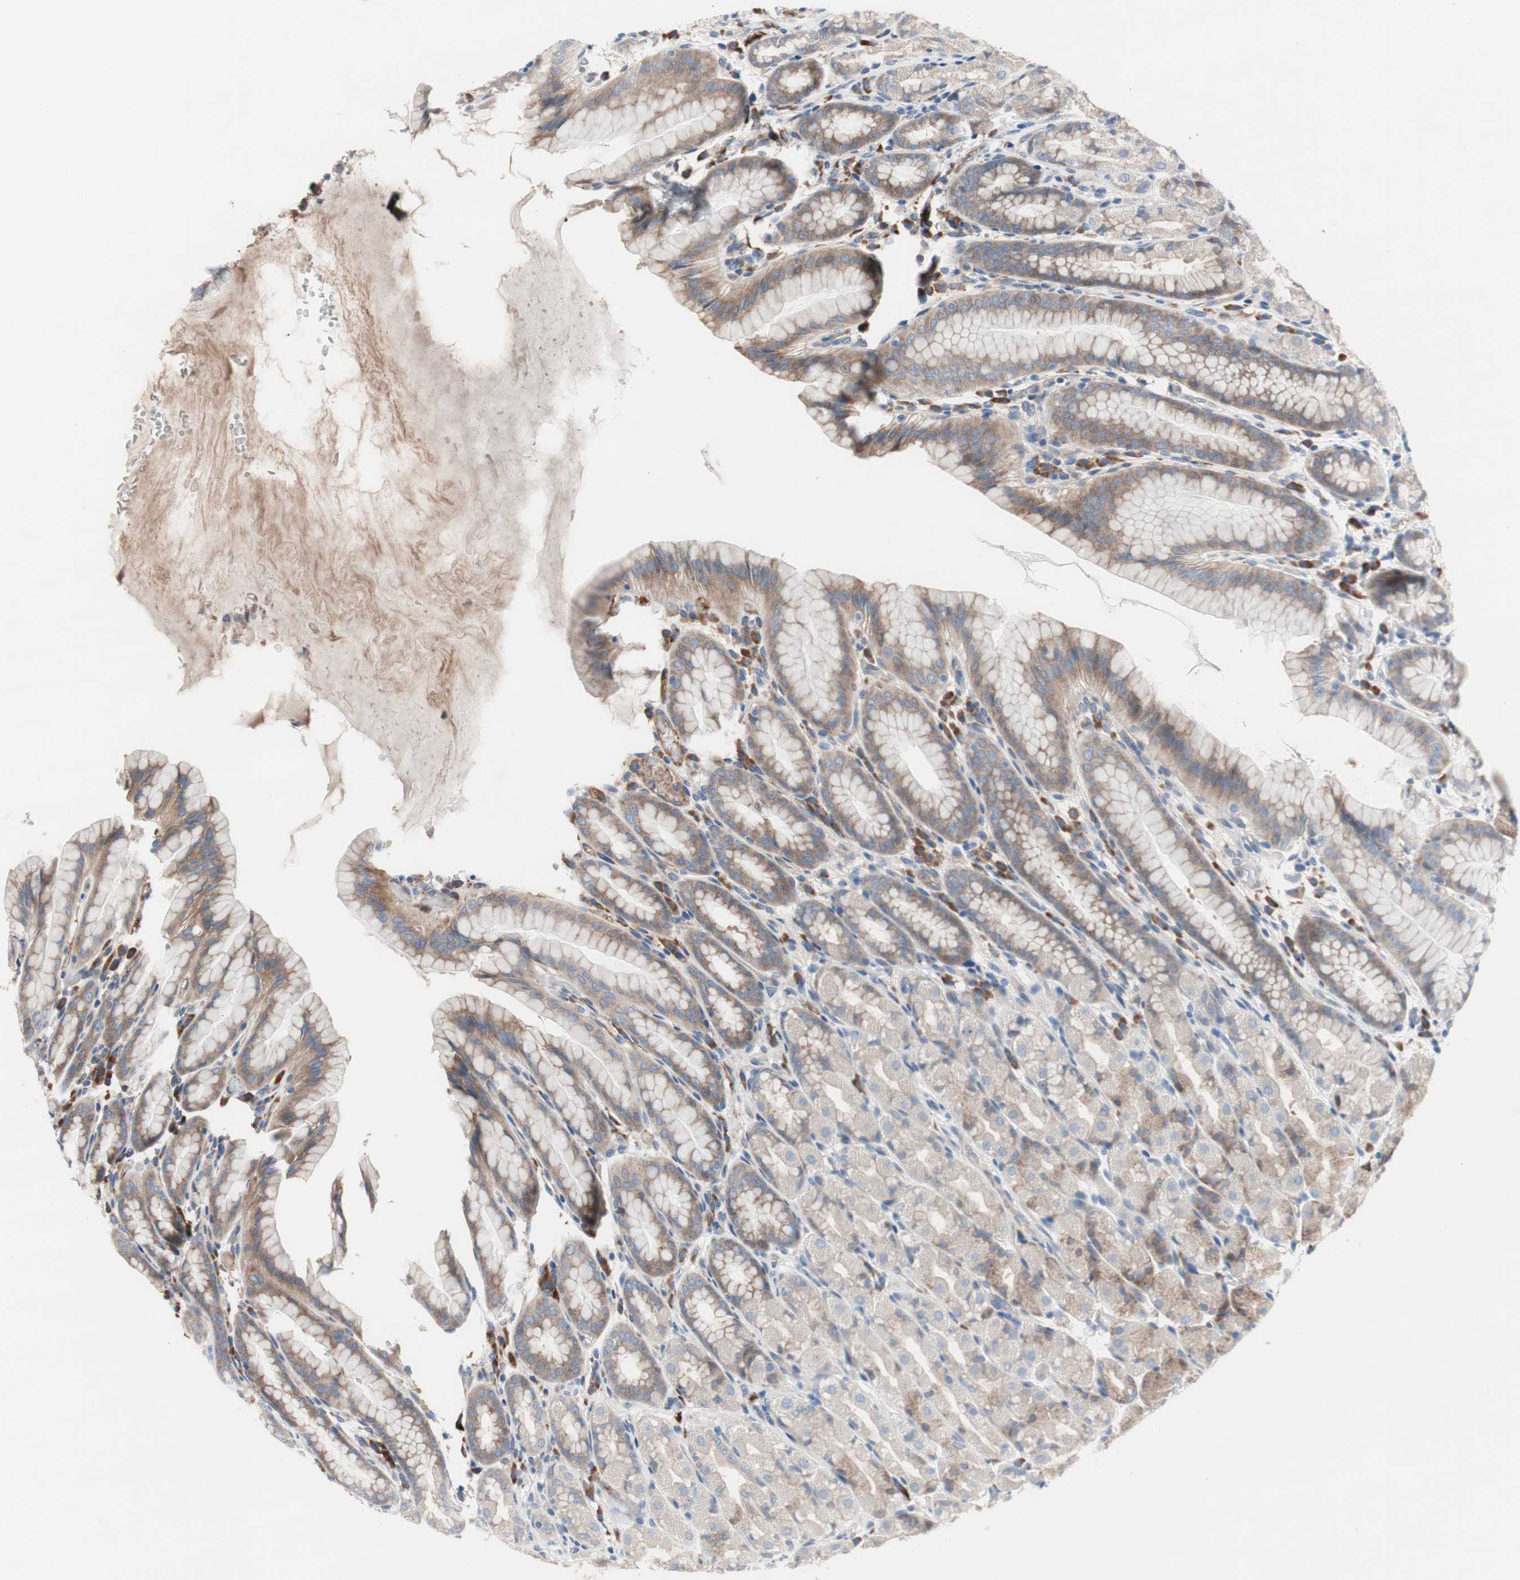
{"staining": {"intensity": "moderate", "quantity": ">75%", "location": "cytoplasmic/membranous"}, "tissue": "stomach", "cell_type": "Glandular cells", "image_type": "normal", "snomed": [{"axis": "morphology", "description": "Normal tissue, NOS"}, {"axis": "topography", "description": "Stomach, upper"}], "caption": "IHC of unremarkable stomach exhibits medium levels of moderate cytoplasmic/membranous expression in about >75% of glandular cells. The protein is shown in brown color, while the nuclei are stained blue.", "gene": "KANSL1", "patient": {"sex": "male", "age": 68}}